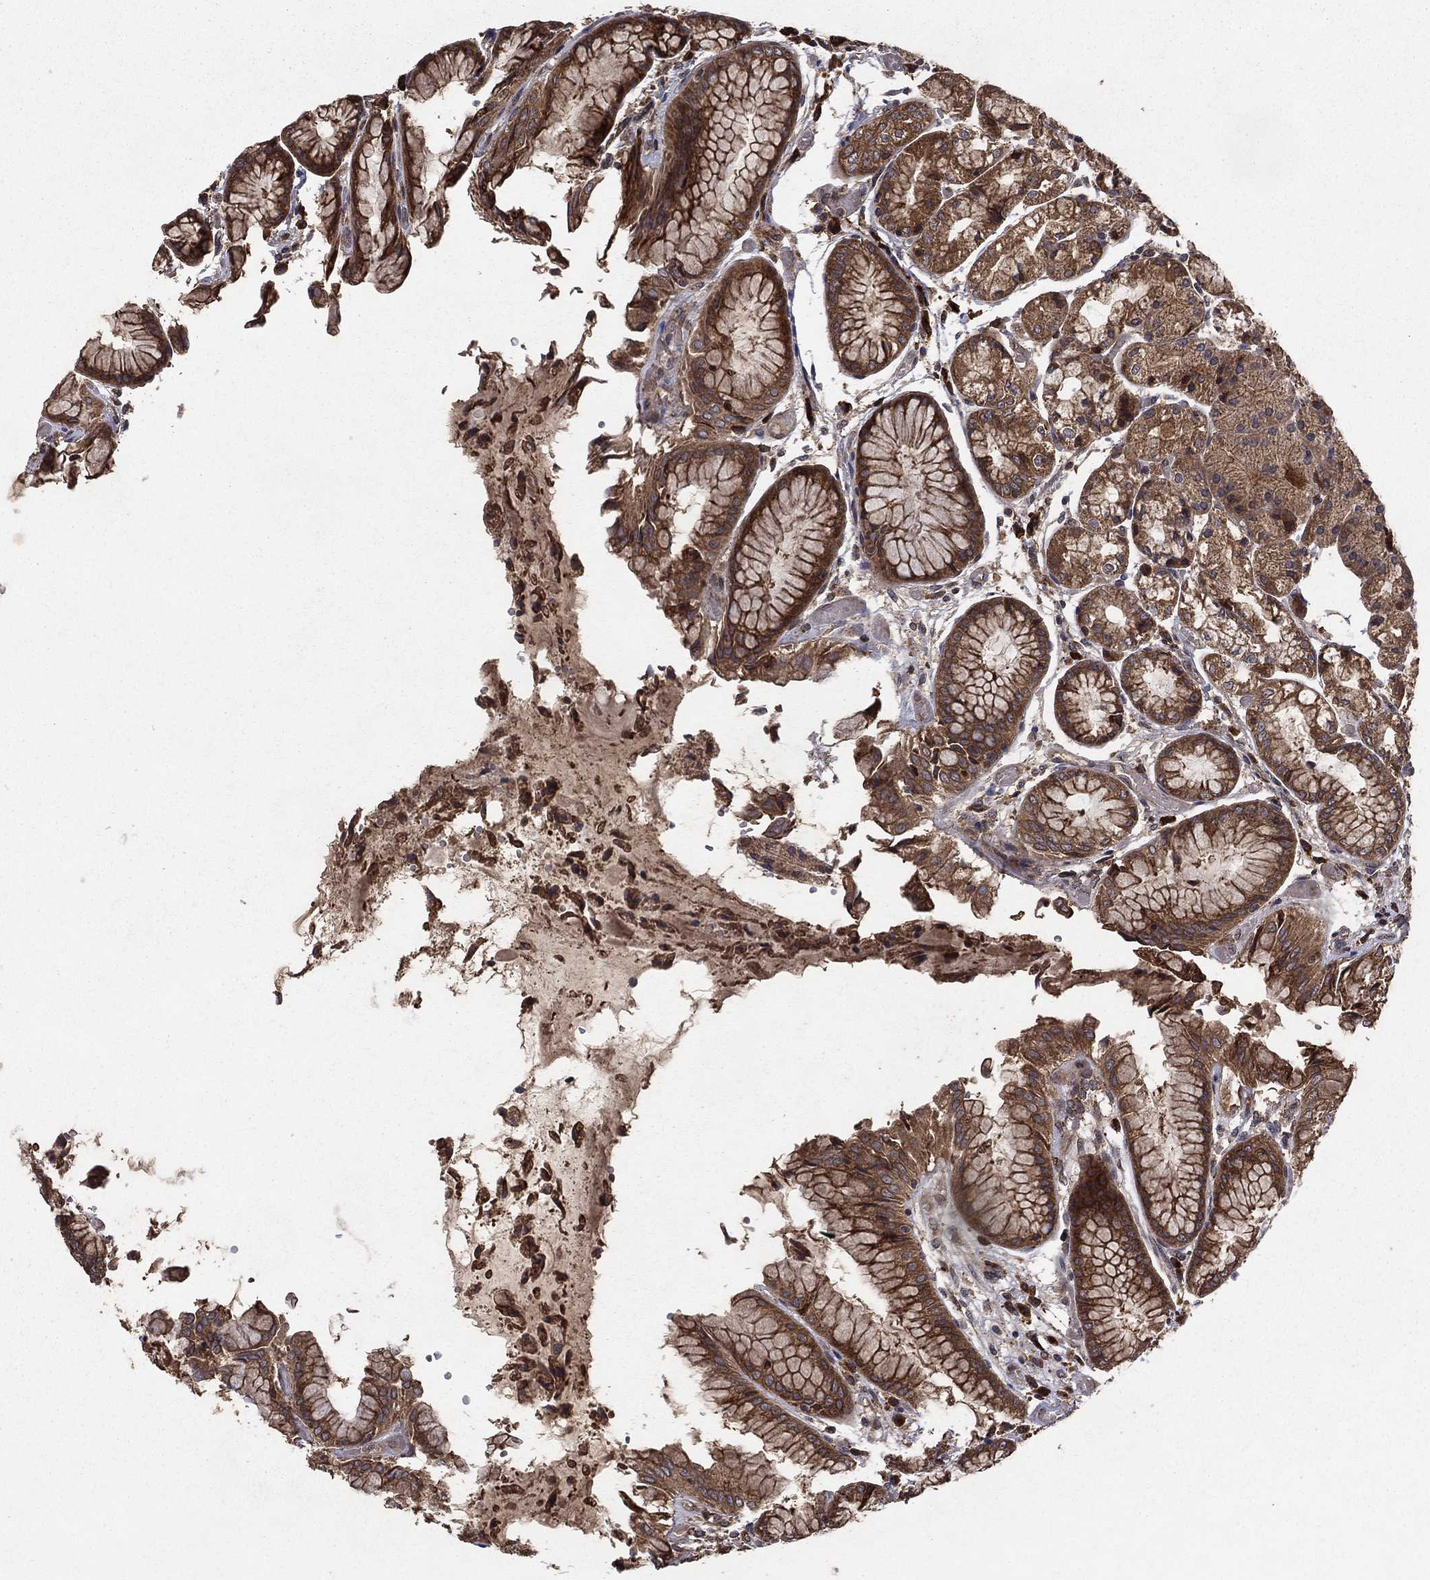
{"staining": {"intensity": "strong", "quantity": "25%-75%", "location": "cytoplasmic/membranous"}, "tissue": "stomach", "cell_type": "Glandular cells", "image_type": "normal", "snomed": [{"axis": "morphology", "description": "Normal tissue, NOS"}, {"axis": "topography", "description": "Stomach, upper"}], "caption": "Glandular cells demonstrate strong cytoplasmic/membranous staining in about 25%-75% of cells in benign stomach. The protein of interest is shown in brown color, while the nuclei are stained blue.", "gene": "BABAM2", "patient": {"sex": "male", "age": 72}}